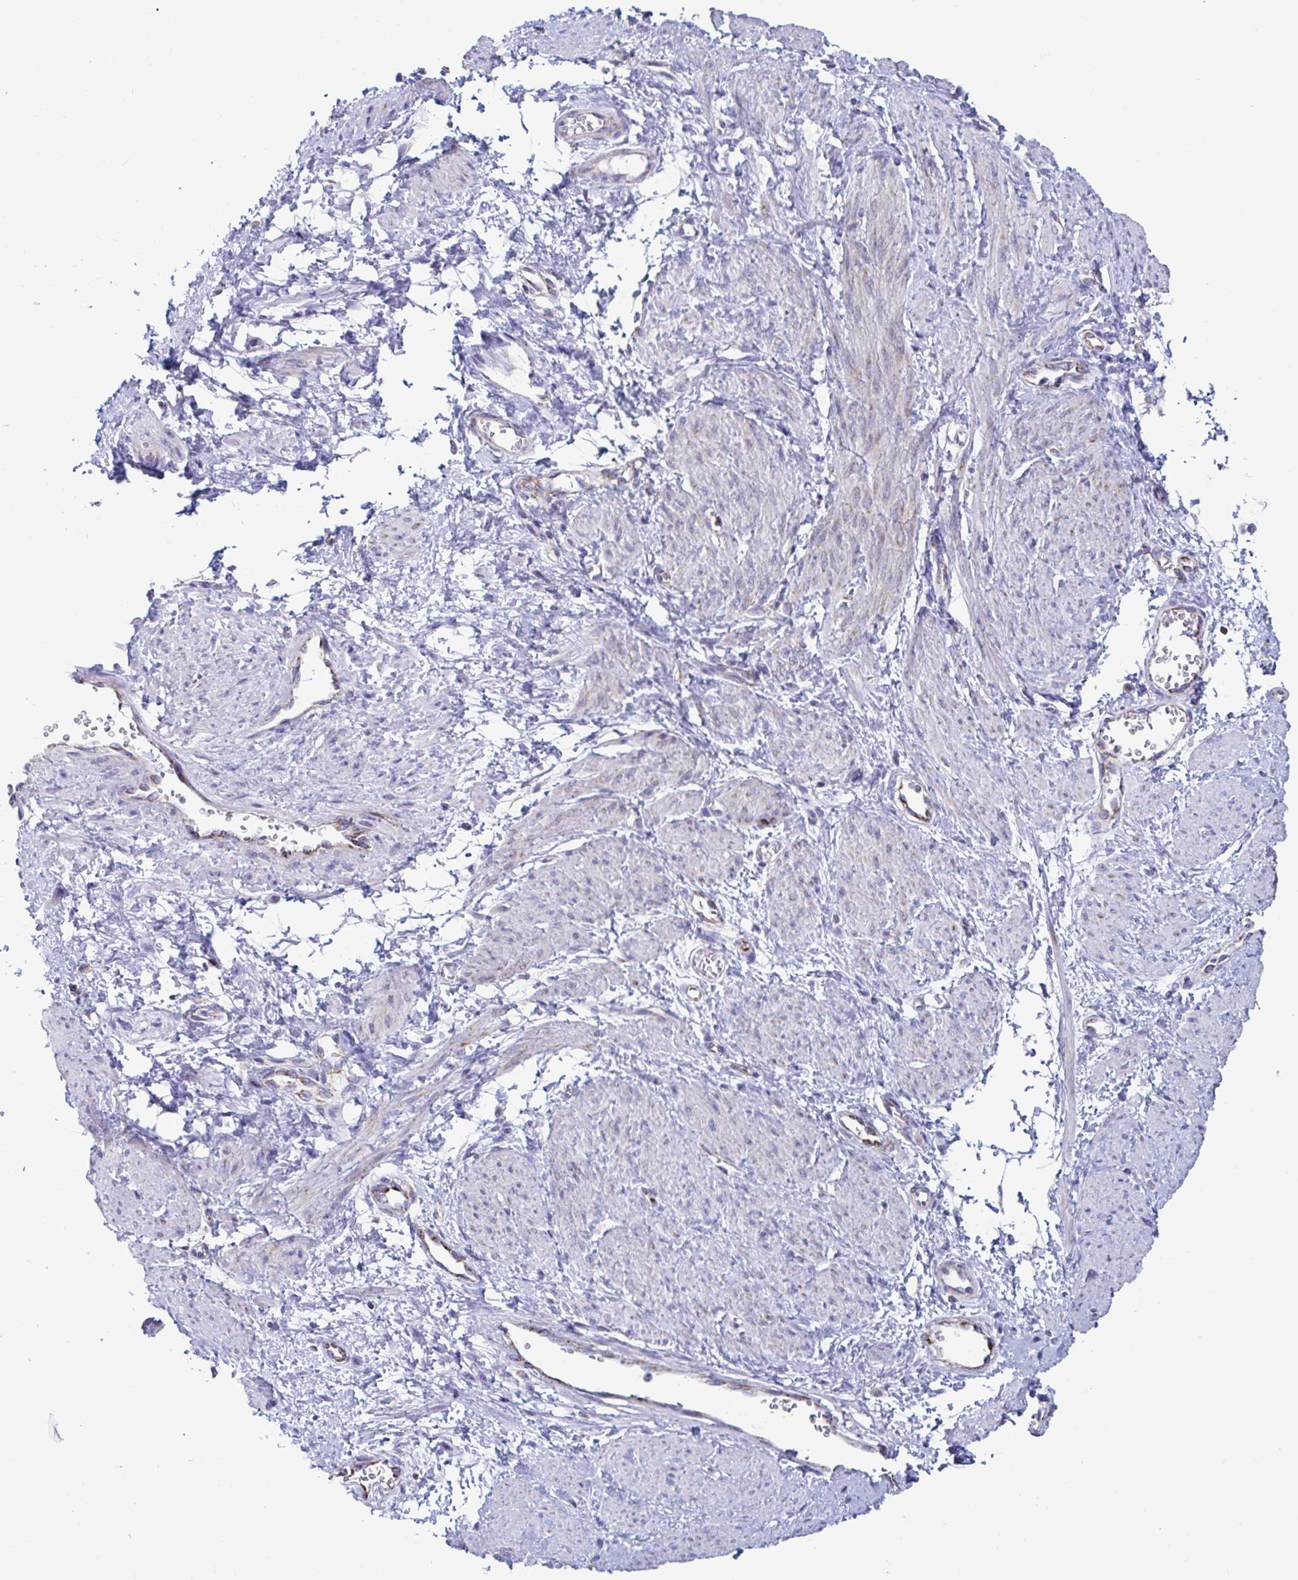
{"staining": {"intensity": "negative", "quantity": "none", "location": "none"}, "tissue": "smooth muscle", "cell_type": "Smooth muscle cells", "image_type": "normal", "snomed": [{"axis": "morphology", "description": "Normal tissue, NOS"}, {"axis": "topography", "description": "Smooth muscle"}, {"axis": "topography", "description": "Uterus"}], "caption": "IHC of normal human smooth muscle displays no expression in smooth muscle cells. (DAB (3,3'-diaminobenzidine) immunohistochemistry with hematoxylin counter stain).", "gene": "BCAT2", "patient": {"sex": "female", "age": 39}}